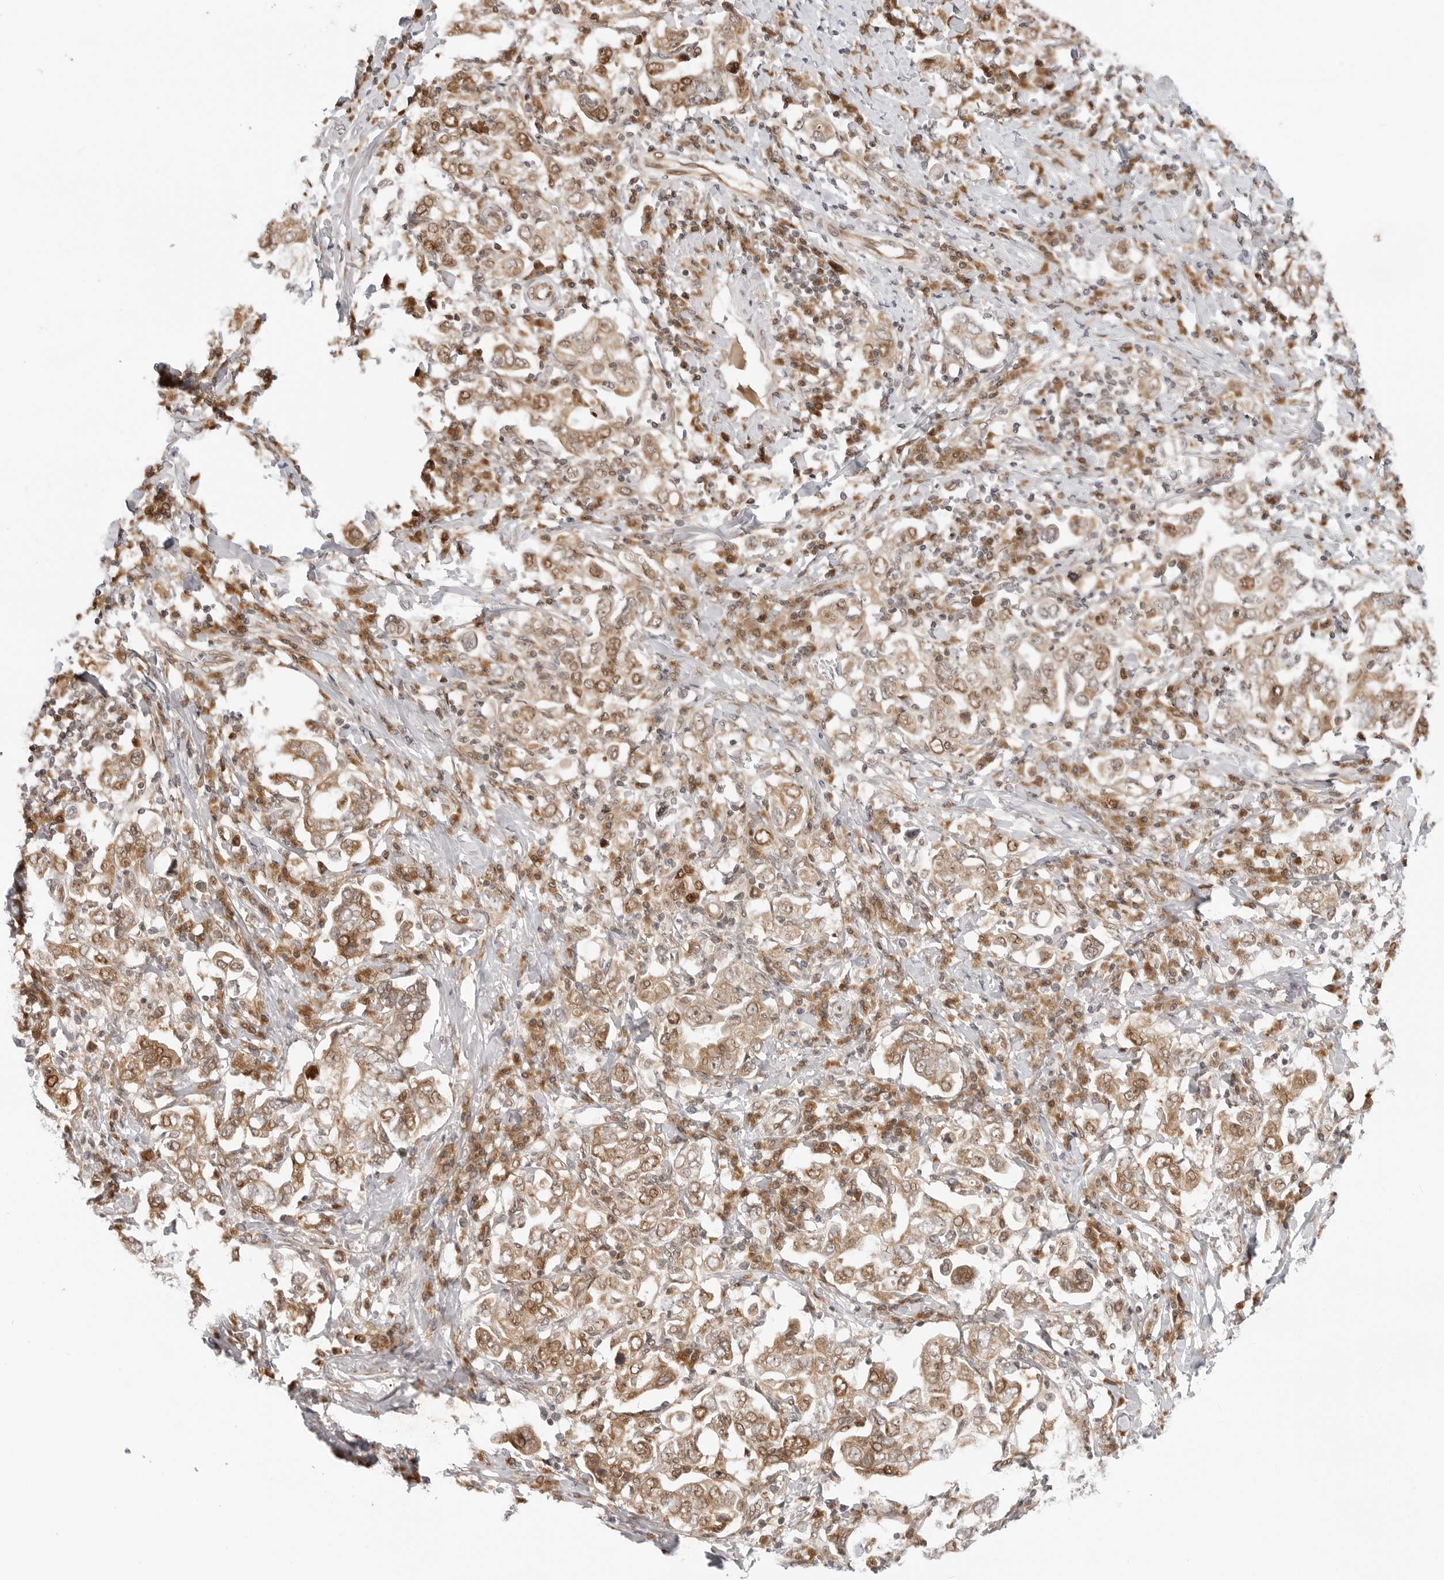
{"staining": {"intensity": "moderate", "quantity": ">75%", "location": "cytoplasmic/membranous,nuclear"}, "tissue": "stomach cancer", "cell_type": "Tumor cells", "image_type": "cancer", "snomed": [{"axis": "morphology", "description": "Adenocarcinoma, NOS"}, {"axis": "topography", "description": "Stomach, upper"}], "caption": "Brown immunohistochemical staining in stomach adenocarcinoma shows moderate cytoplasmic/membranous and nuclear positivity in approximately >75% of tumor cells.", "gene": "TIPRL", "patient": {"sex": "male", "age": 62}}